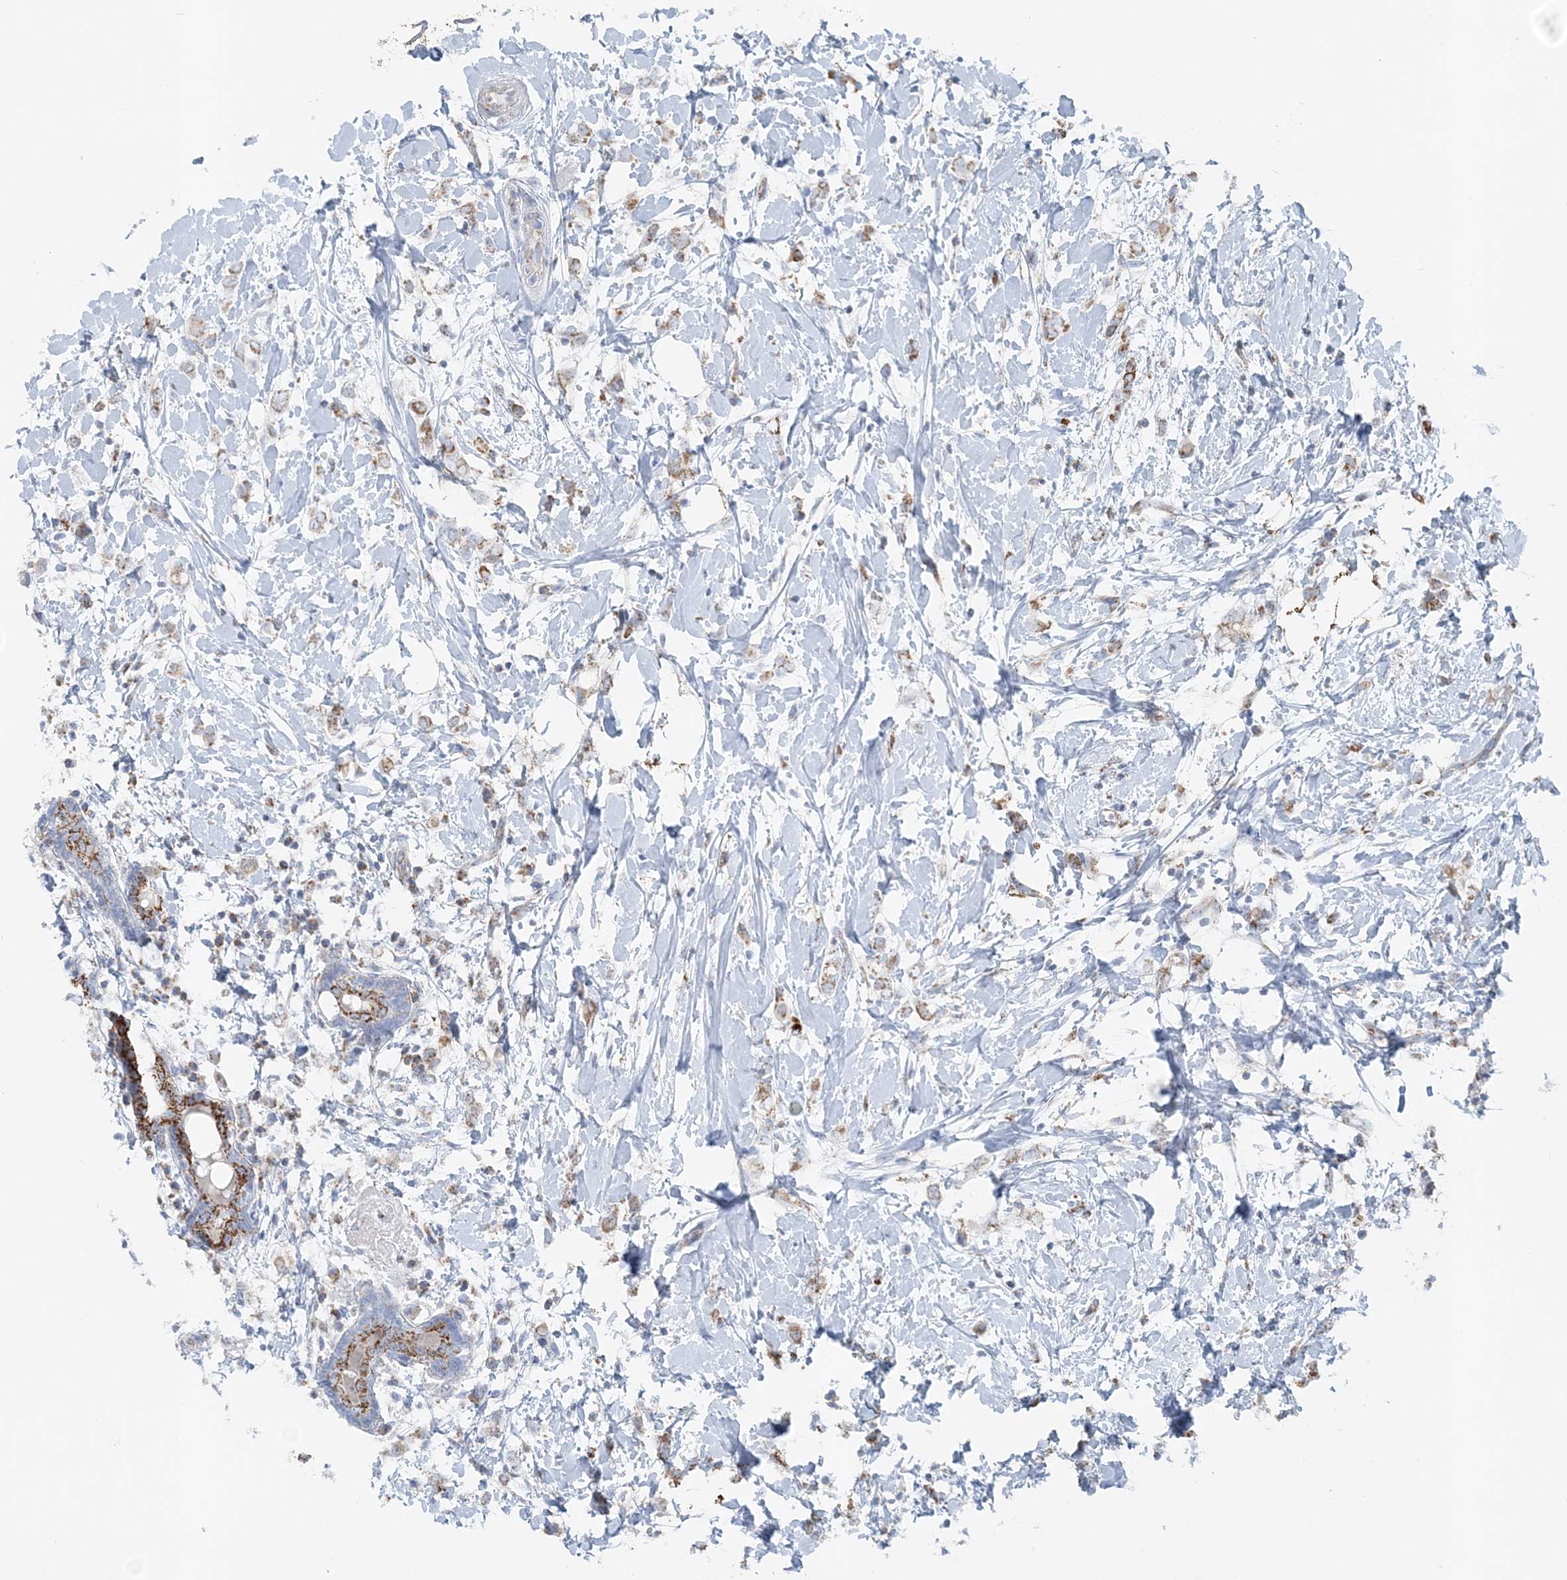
{"staining": {"intensity": "moderate", "quantity": ">75%", "location": "cytoplasmic/membranous"}, "tissue": "breast cancer", "cell_type": "Tumor cells", "image_type": "cancer", "snomed": [{"axis": "morphology", "description": "Normal tissue, NOS"}, {"axis": "morphology", "description": "Lobular carcinoma"}, {"axis": "topography", "description": "Breast"}], "caption": "Moderate cytoplasmic/membranous positivity is identified in about >75% of tumor cells in lobular carcinoma (breast).", "gene": "PCCB", "patient": {"sex": "female", "age": 47}}